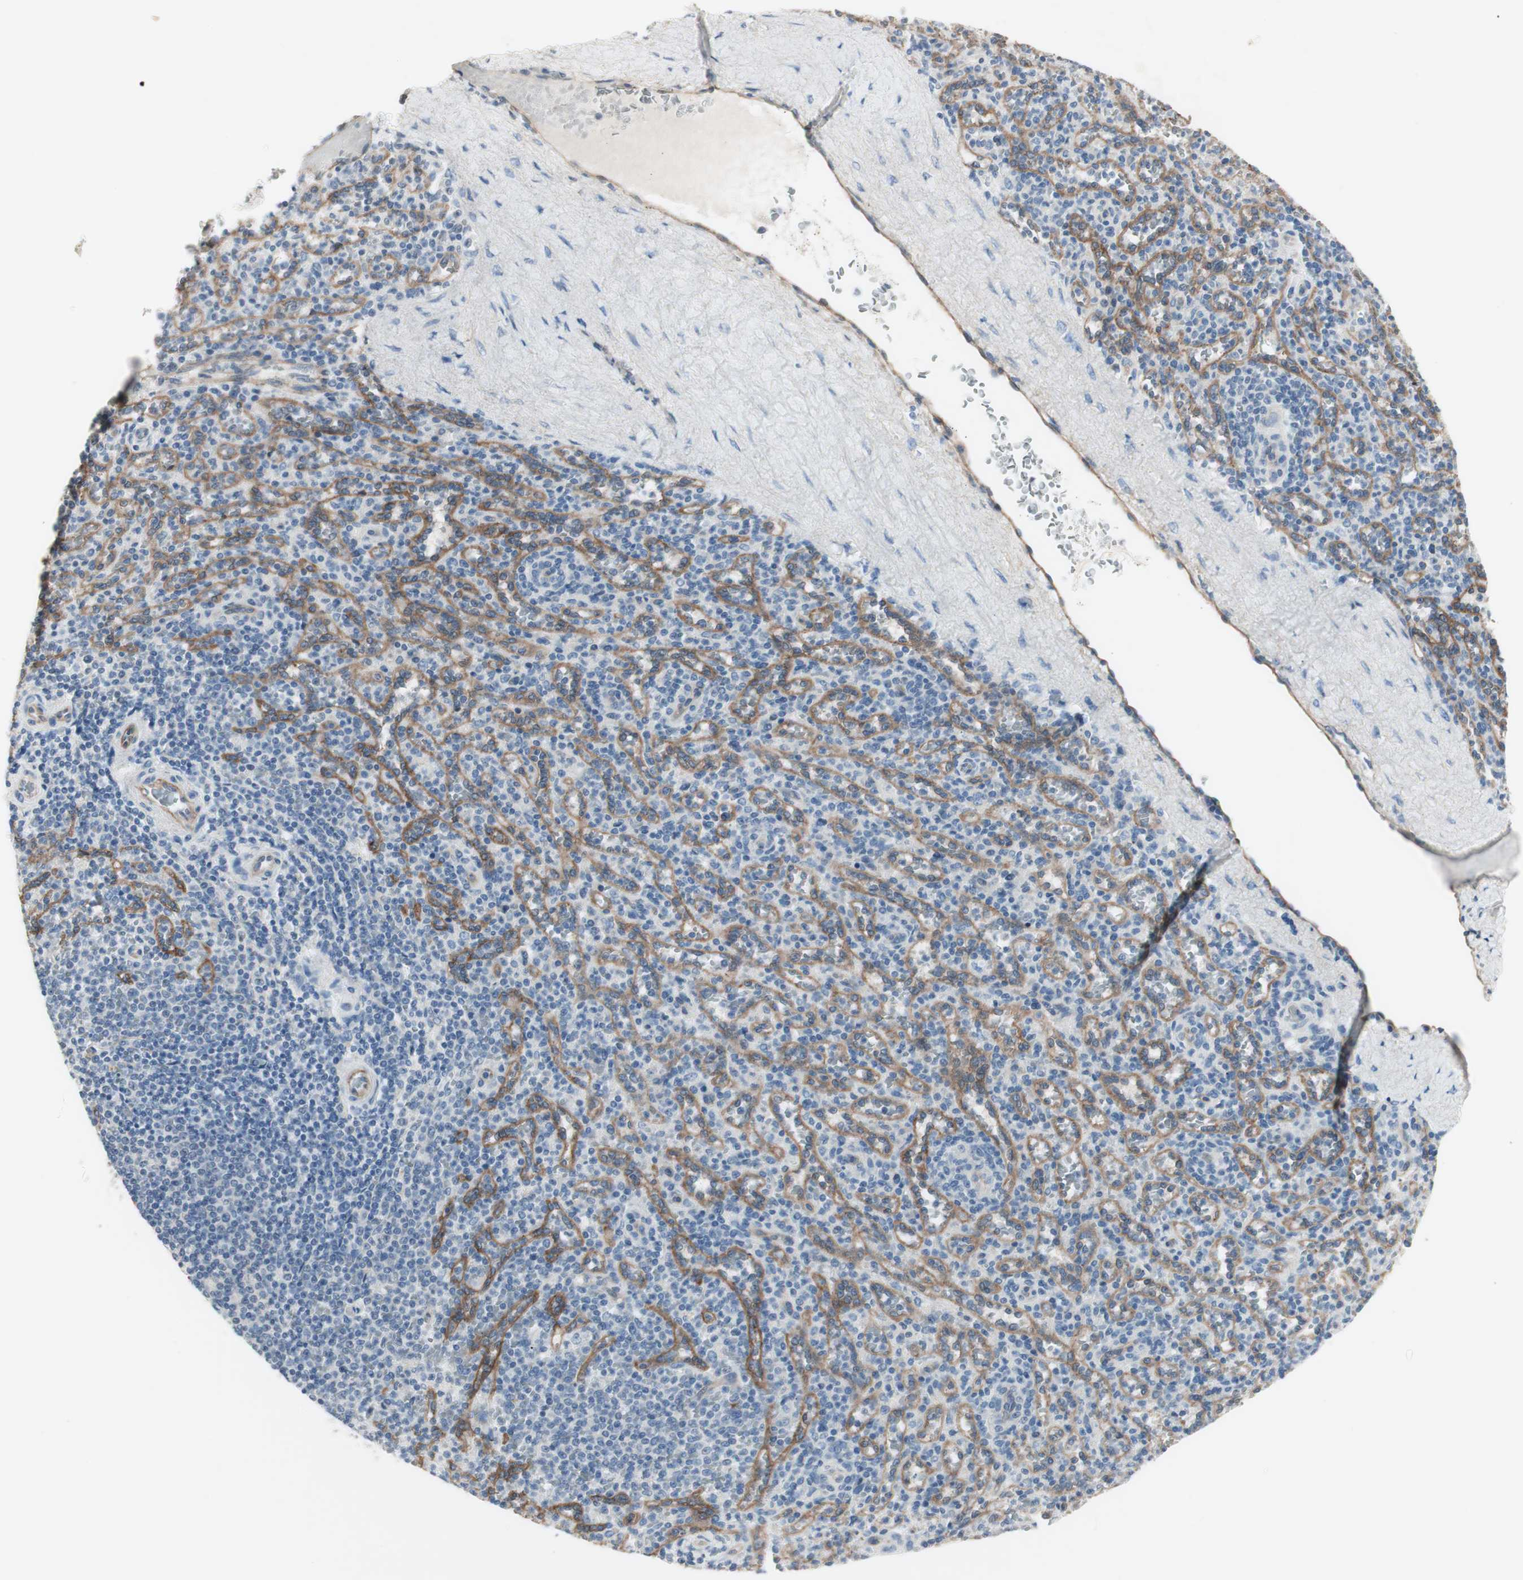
{"staining": {"intensity": "negative", "quantity": "none", "location": "none"}, "tissue": "spleen", "cell_type": "Cells in red pulp", "image_type": "normal", "snomed": [{"axis": "morphology", "description": "Normal tissue, NOS"}, {"axis": "topography", "description": "Spleen"}], "caption": "The IHC photomicrograph has no significant staining in cells in red pulp of spleen.", "gene": "ITGB4", "patient": {"sex": "male", "age": 36}}